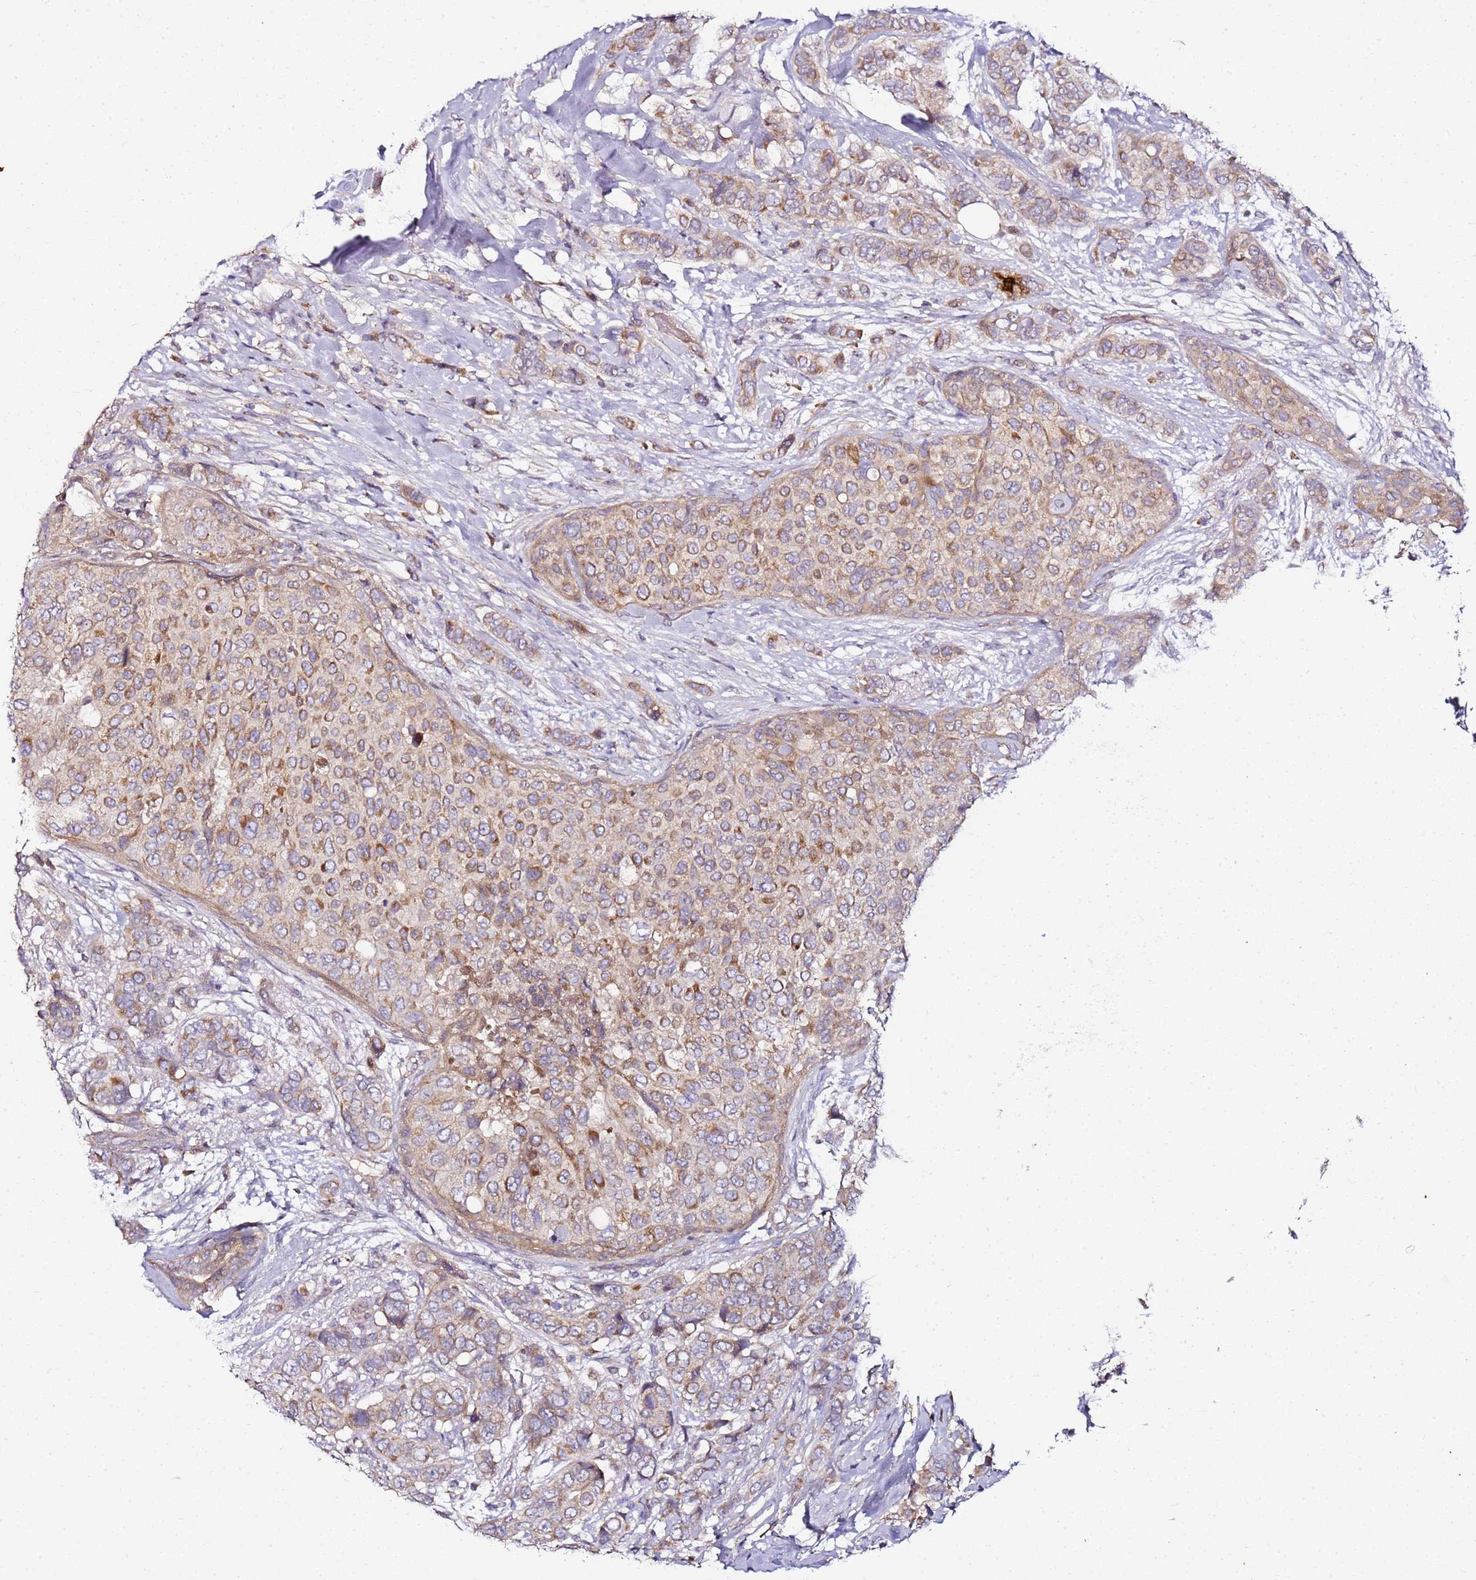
{"staining": {"intensity": "moderate", "quantity": "25%-75%", "location": "cytoplasmic/membranous"}, "tissue": "breast cancer", "cell_type": "Tumor cells", "image_type": "cancer", "snomed": [{"axis": "morphology", "description": "Lobular carcinoma"}, {"axis": "topography", "description": "Breast"}], "caption": "Tumor cells show medium levels of moderate cytoplasmic/membranous staining in approximately 25%-75% of cells in breast cancer. (brown staining indicates protein expression, while blue staining denotes nuclei).", "gene": "KRTAP21-3", "patient": {"sex": "female", "age": 51}}